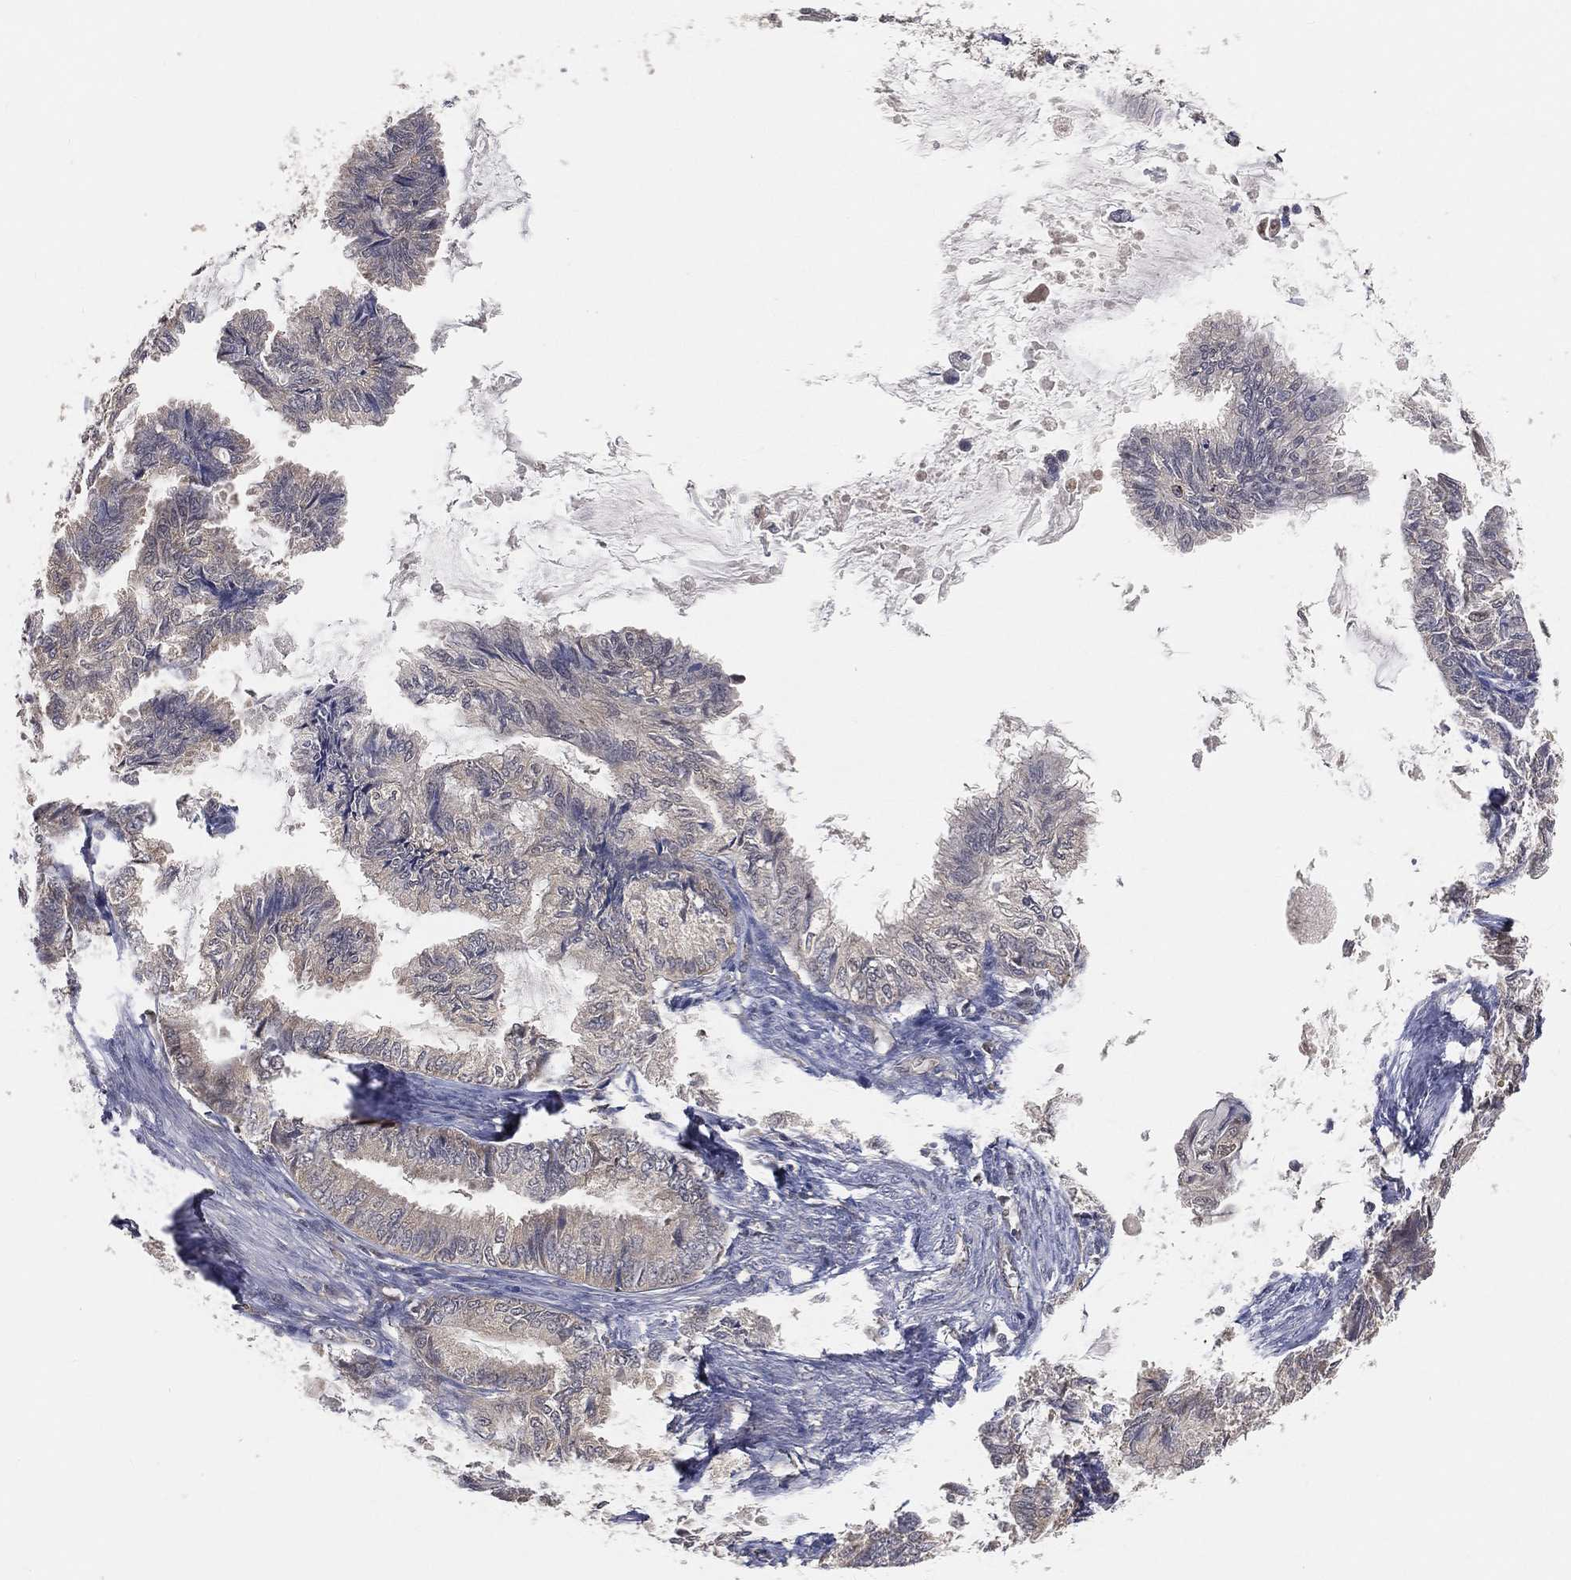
{"staining": {"intensity": "negative", "quantity": "none", "location": "none"}, "tissue": "endometrial cancer", "cell_type": "Tumor cells", "image_type": "cancer", "snomed": [{"axis": "morphology", "description": "Adenocarcinoma, NOS"}, {"axis": "topography", "description": "Endometrium"}], "caption": "The IHC image has no significant staining in tumor cells of adenocarcinoma (endometrial) tissue. (DAB (3,3'-diaminobenzidine) IHC with hematoxylin counter stain).", "gene": "MAPK1", "patient": {"sex": "female", "age": 86}}